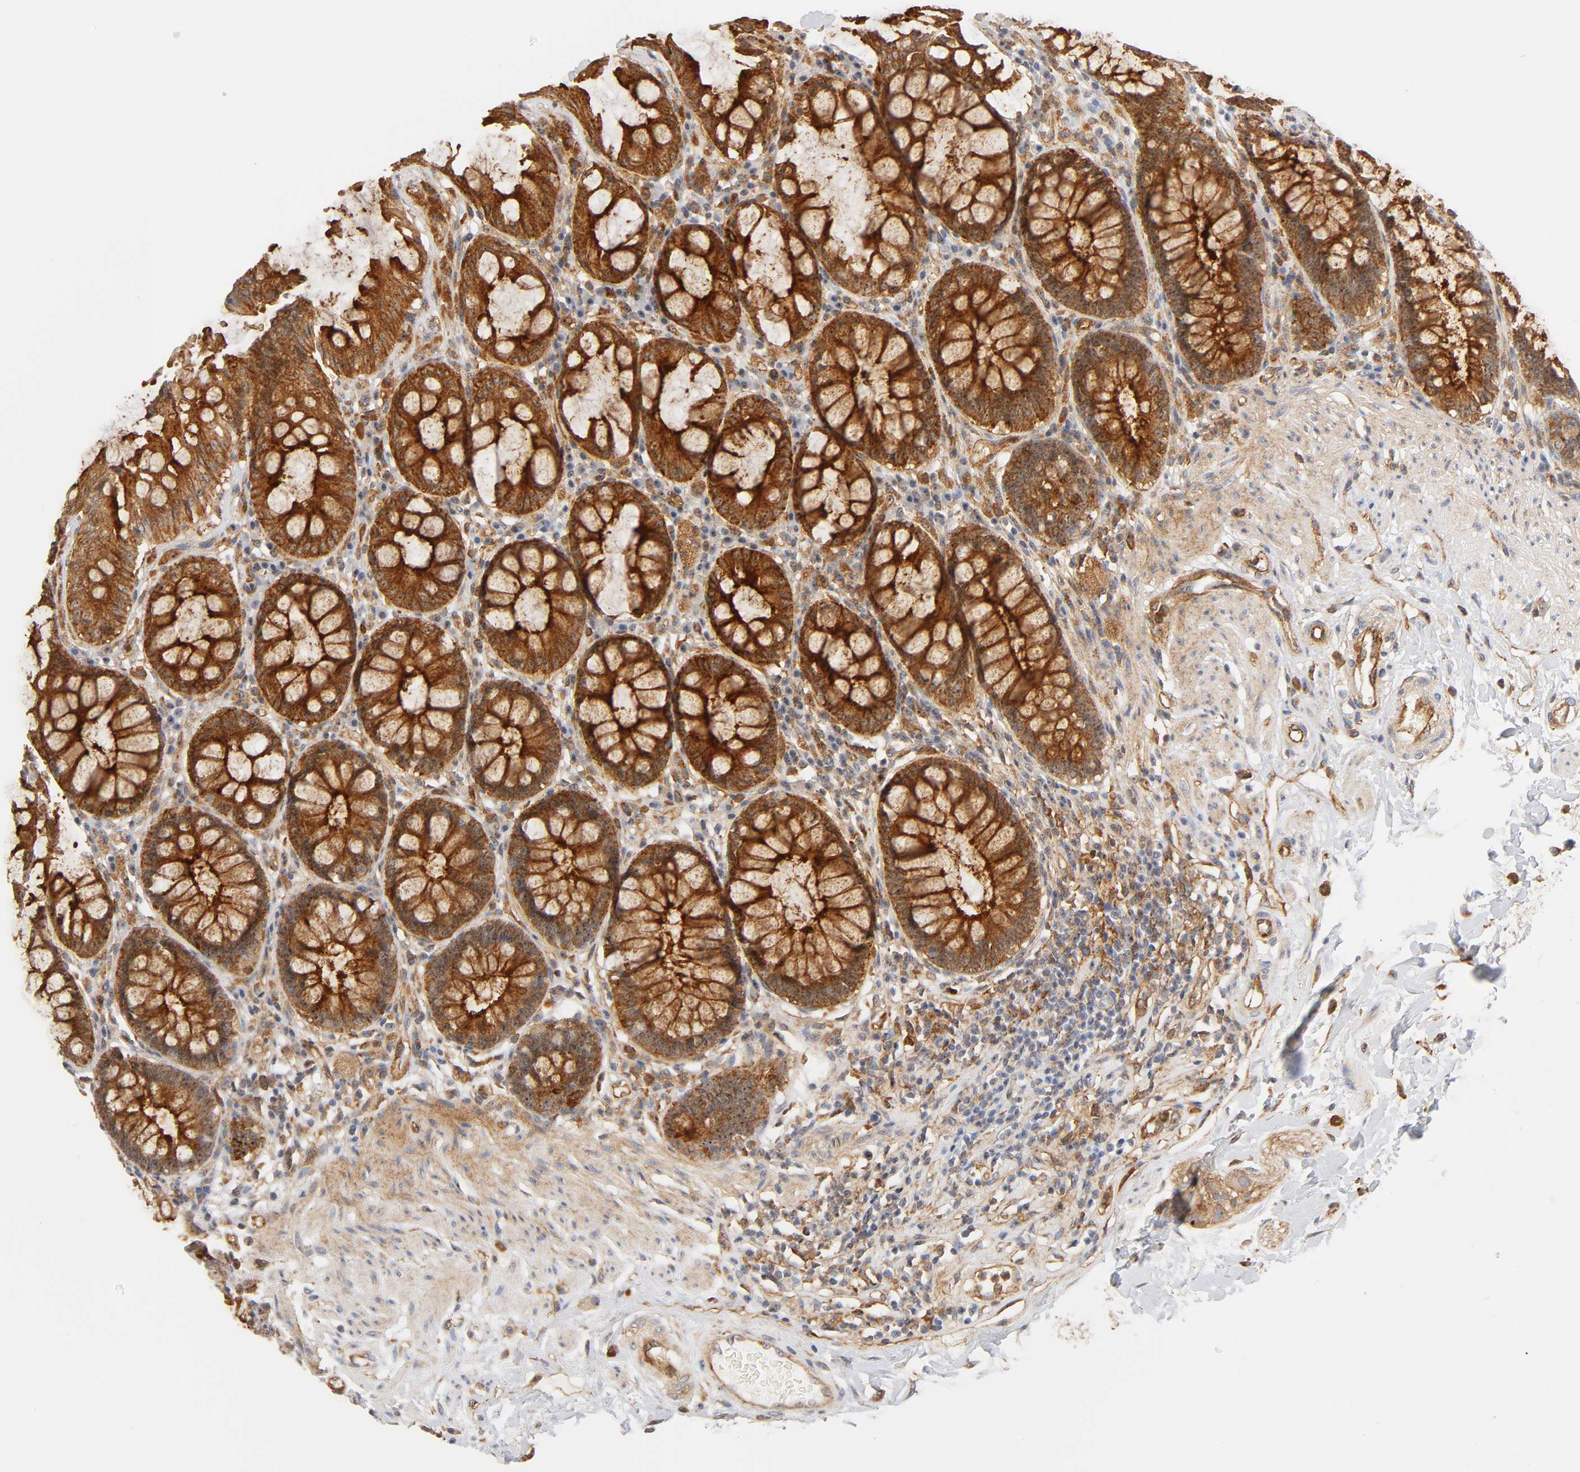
{"staining": {"intensity": "strong", "quantity": ">75%", "location": "cytoplasmic/membranous"}, "tissue": "rectum", "cell_type": "Glandular cells", "image_type": "normal", "snomed": [{"axis": "morphology", "description": "Normal tissue, NOS"}, {"axis": "topography", "description": "Rectum"}], "caption": "A brown stain shows strong cytoplasmic/membranous positivity of a protein in glandular cells of unremarkable human rectum.", "gene": "PLD1", "patient": {"sex": "female", "age": 46}}